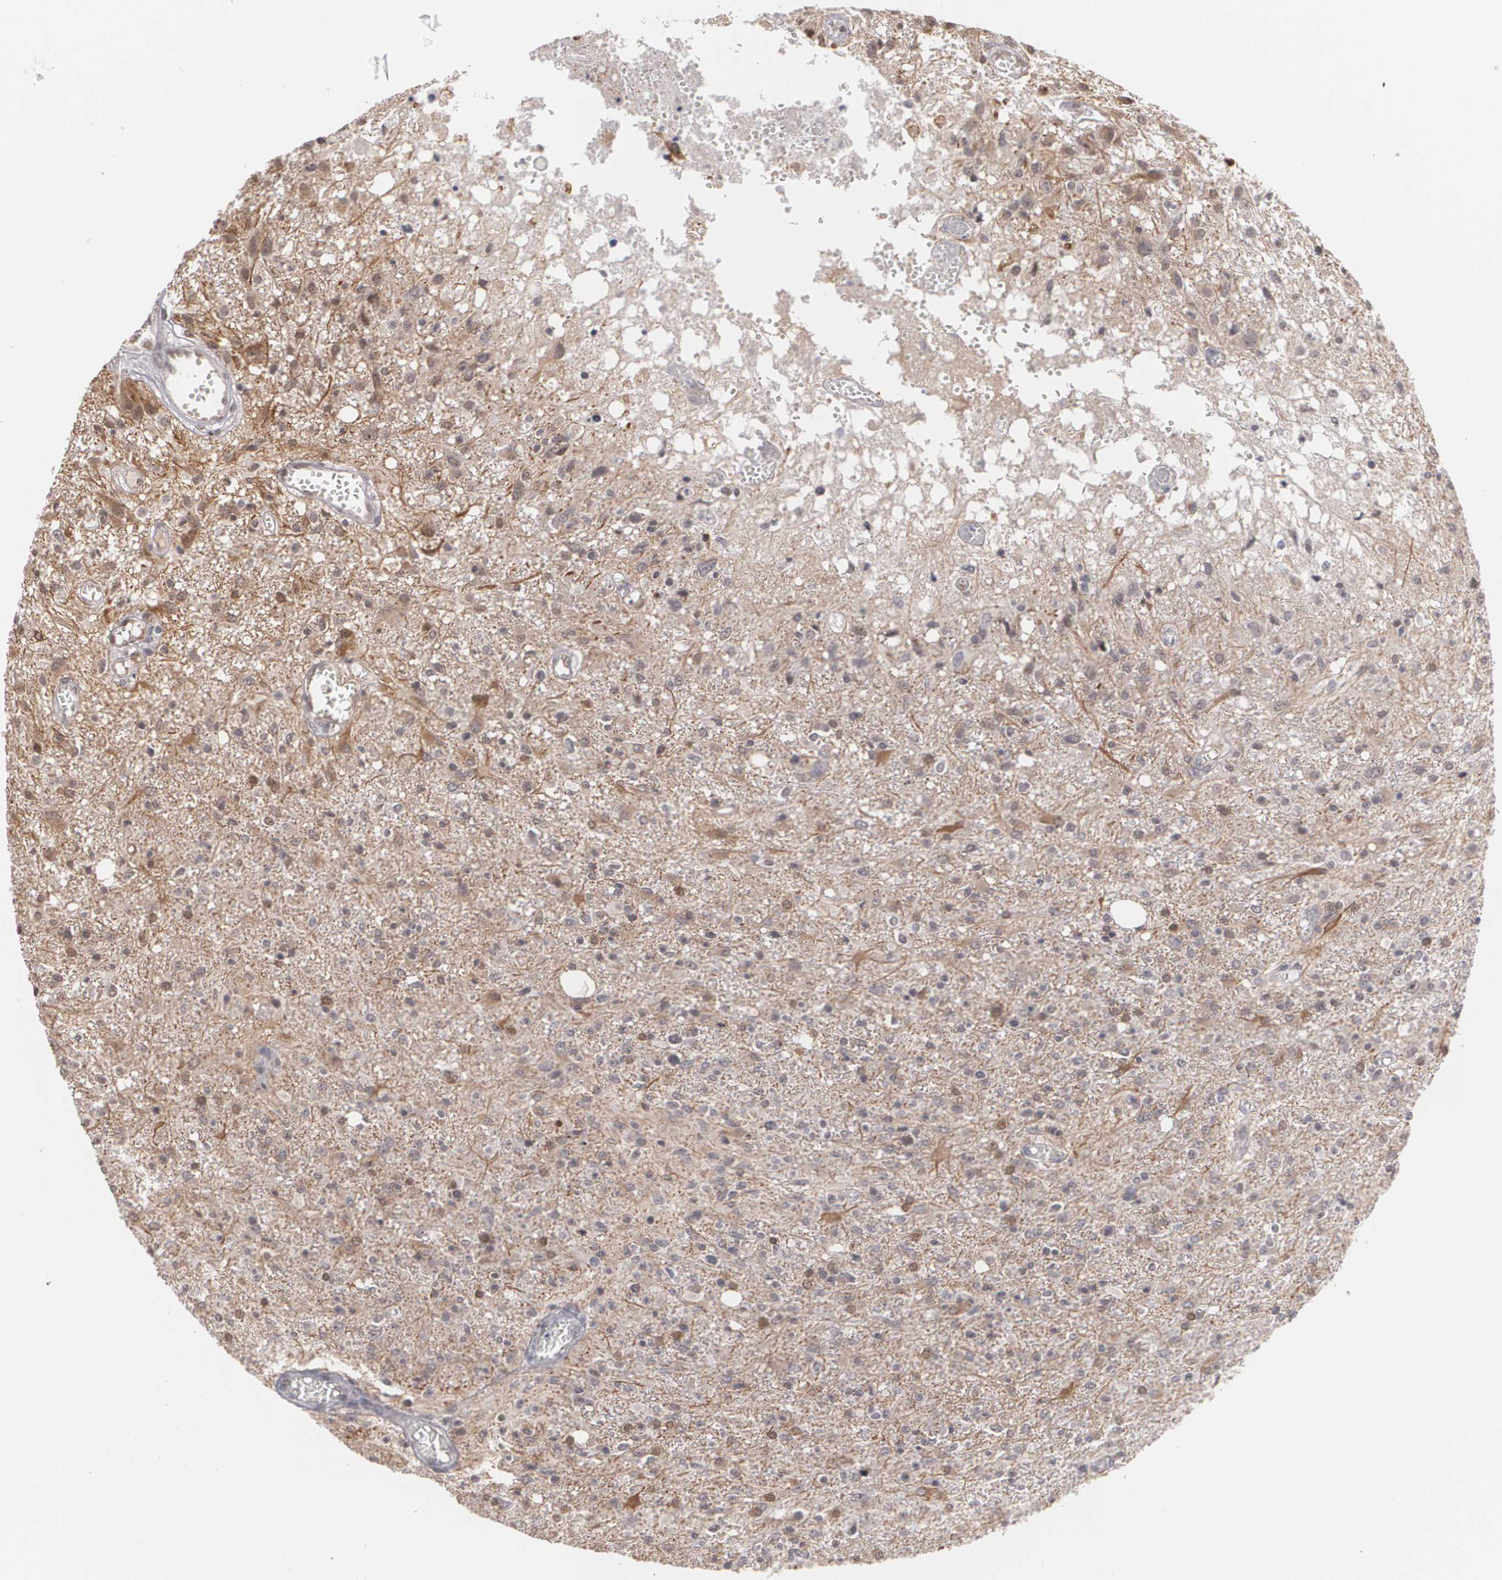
{"staining": {"intensity": "weak", "quantity": "<25%", "location": "nuclear"}, "tissue": "glioma", "cell_type": "Tumor cells", "image_type": "cancer", "snomed": [{"axis": "morphology", "description": "Glioma, malignant, High grade"}, {"axis": "topography", "description": "Cerebral cortex"}], "caption": "The image shows no significant positivity in tumor cells of glioma.", "gene": "ZNF75A", "patient": {"sex": "male", "age": 76}}